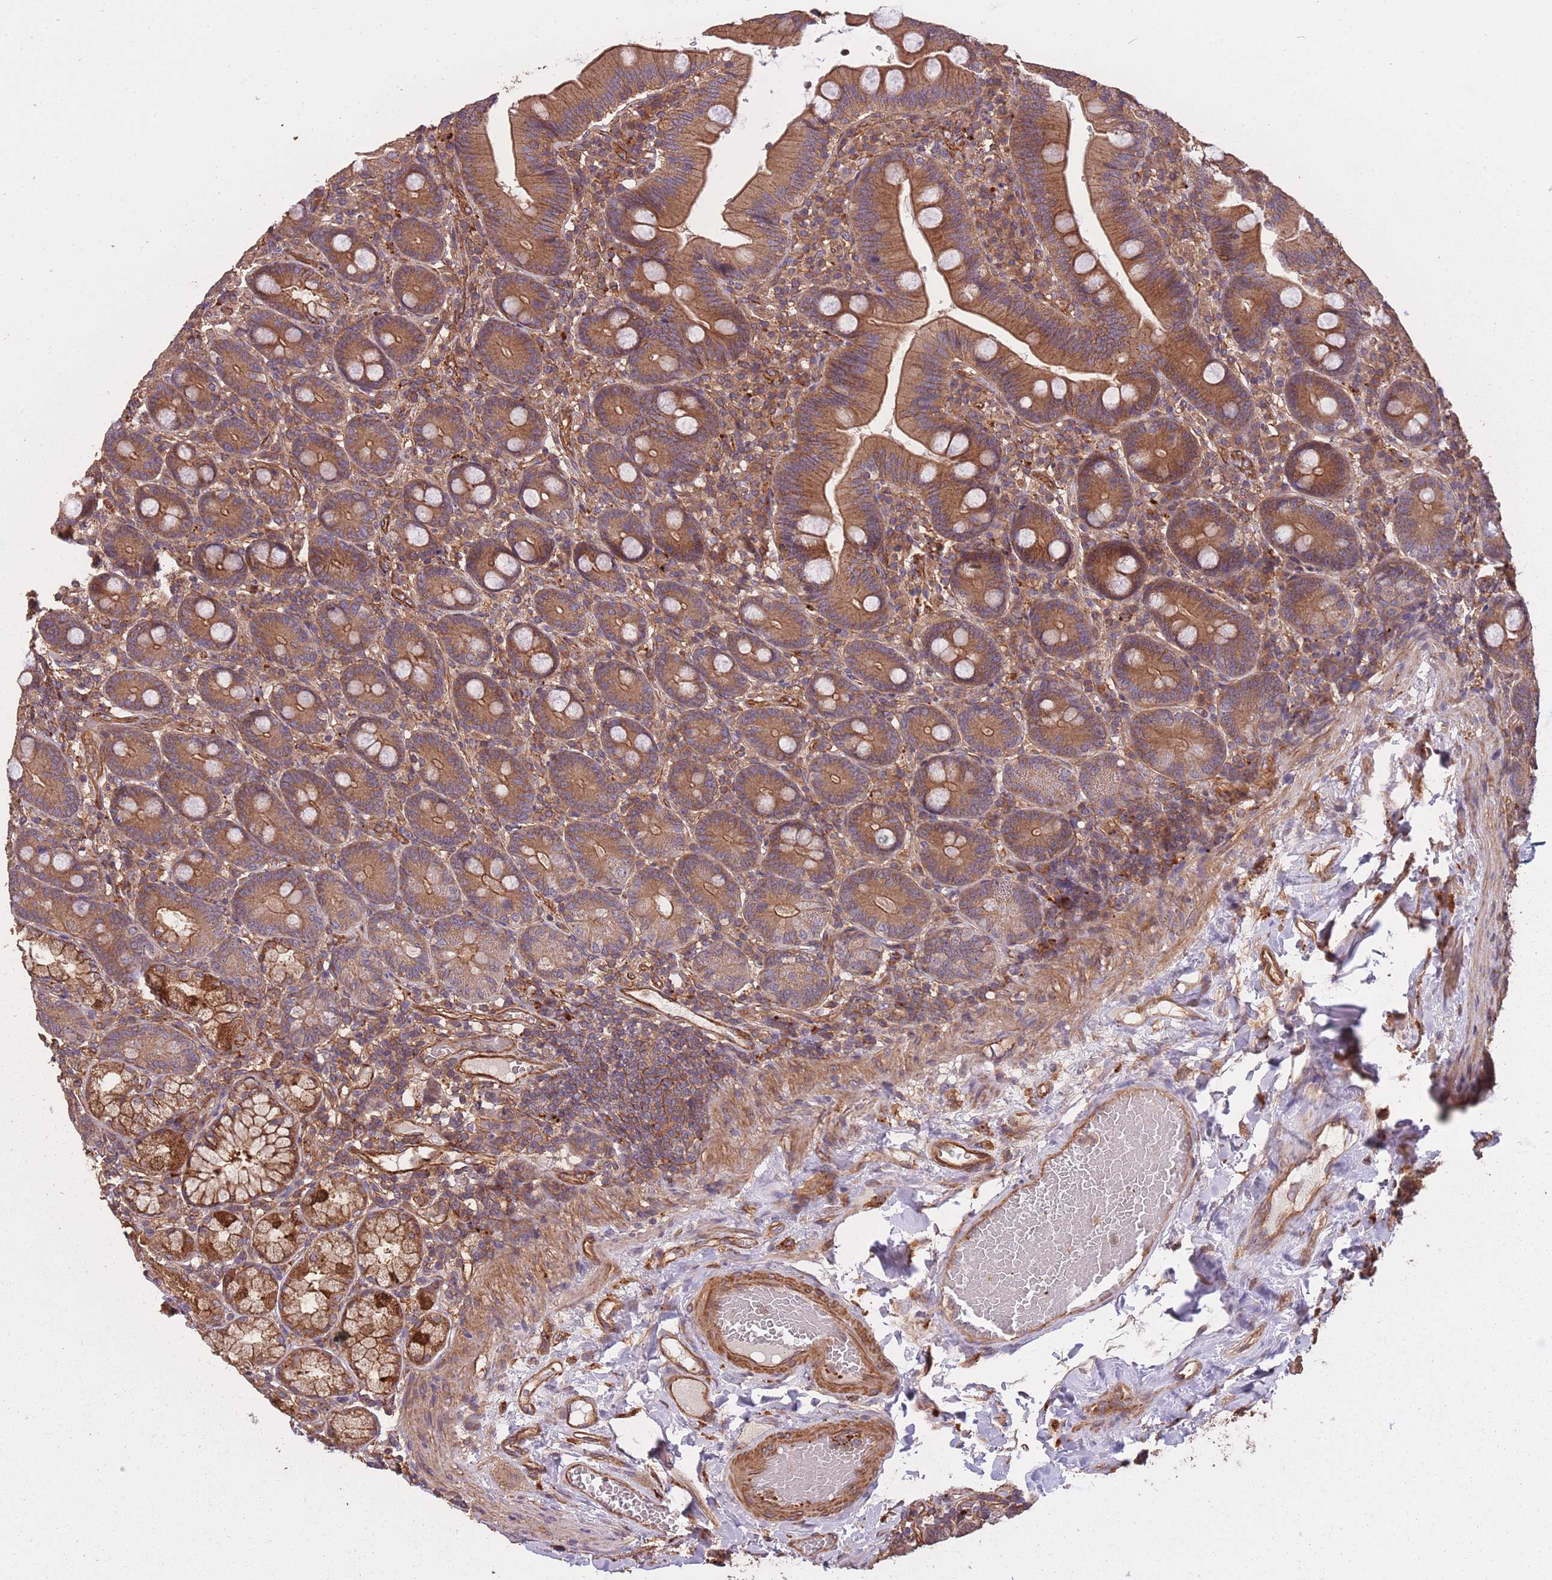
{"staining": {"intensity": "moderate", "quantity": ">75%", "location": "cytoplasmic/membranous"}, "tissue": "duodenum", "cell_type": "Glandular cells", "image_type": "normal", "snomed": [{"axis": "morphology", "description": "Normal tissue, NOS"}, {"axis": "topography", "description": "Duodenum"}], "caption": "A high-resolution photomicrograph shows immunohistochemistry staining of normal duodenum, which displays moderate cytoplasmic/membranous positivity in approximately >75% of glandular cells.", "gene": "ARMH3", "patient": {"sex": "female", "age": 67}}